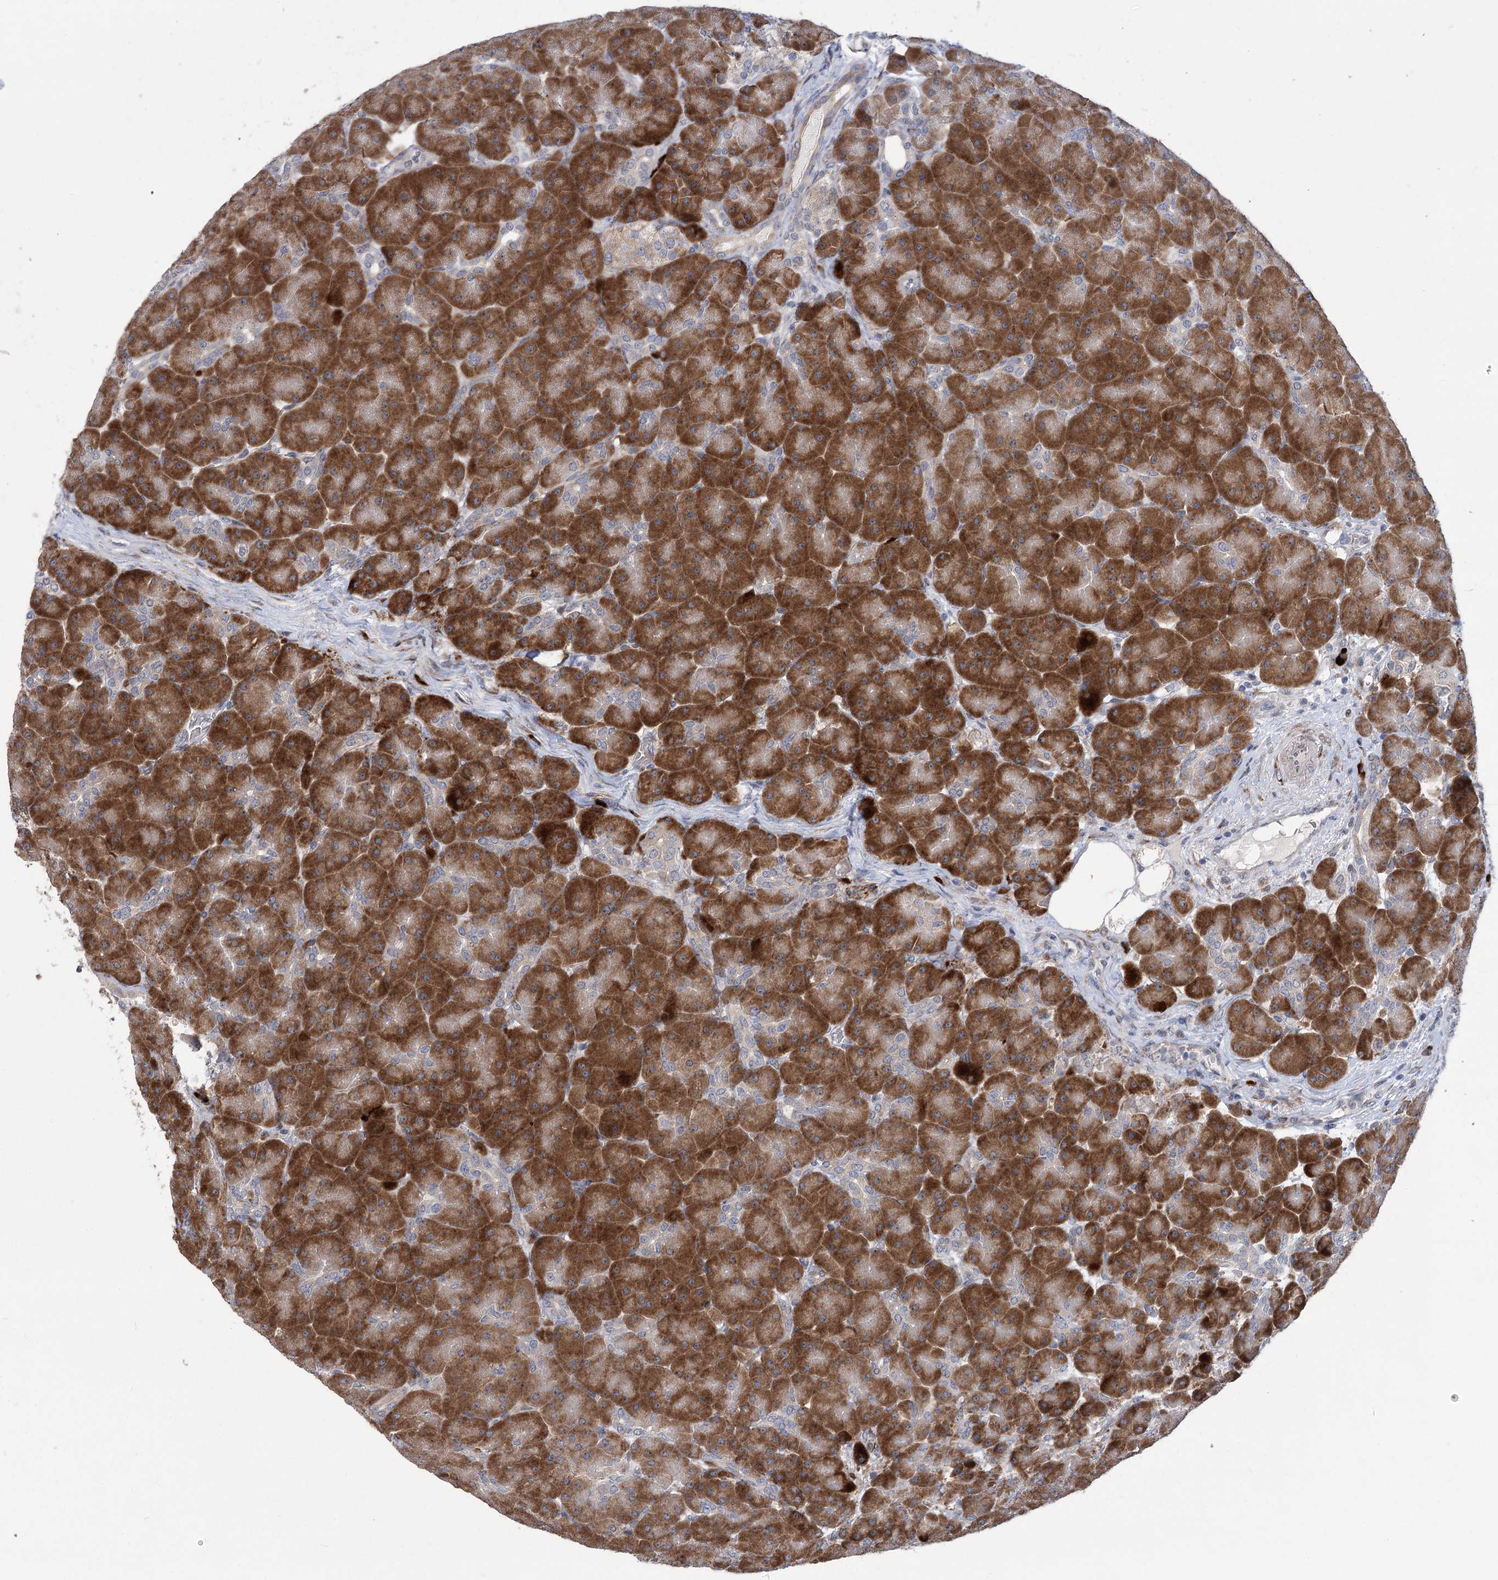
{"staining": {"intensity": "strong", "quantity": ">75%", "location": "cytoplasmic/membranous"}, "tissue": "pancreas", "cell_type": "Exocrine glandular cells", "image_type": "normal", "snomed": [{"axis": "morphology", "description": "Normal tissue, NOS"}, {"axis": "topography", "description": "Pancreas"}], "caption": "Immunohistochemistry histopathology image of unremarkable pancreas stained for a protein (brown), which demonstrates high levels of strong cytoplasmic/membranous expression in about >75% of exocrine glandular cells.", "gene": "GCNT4", "patient": {"sex": "male", "age": 66}}